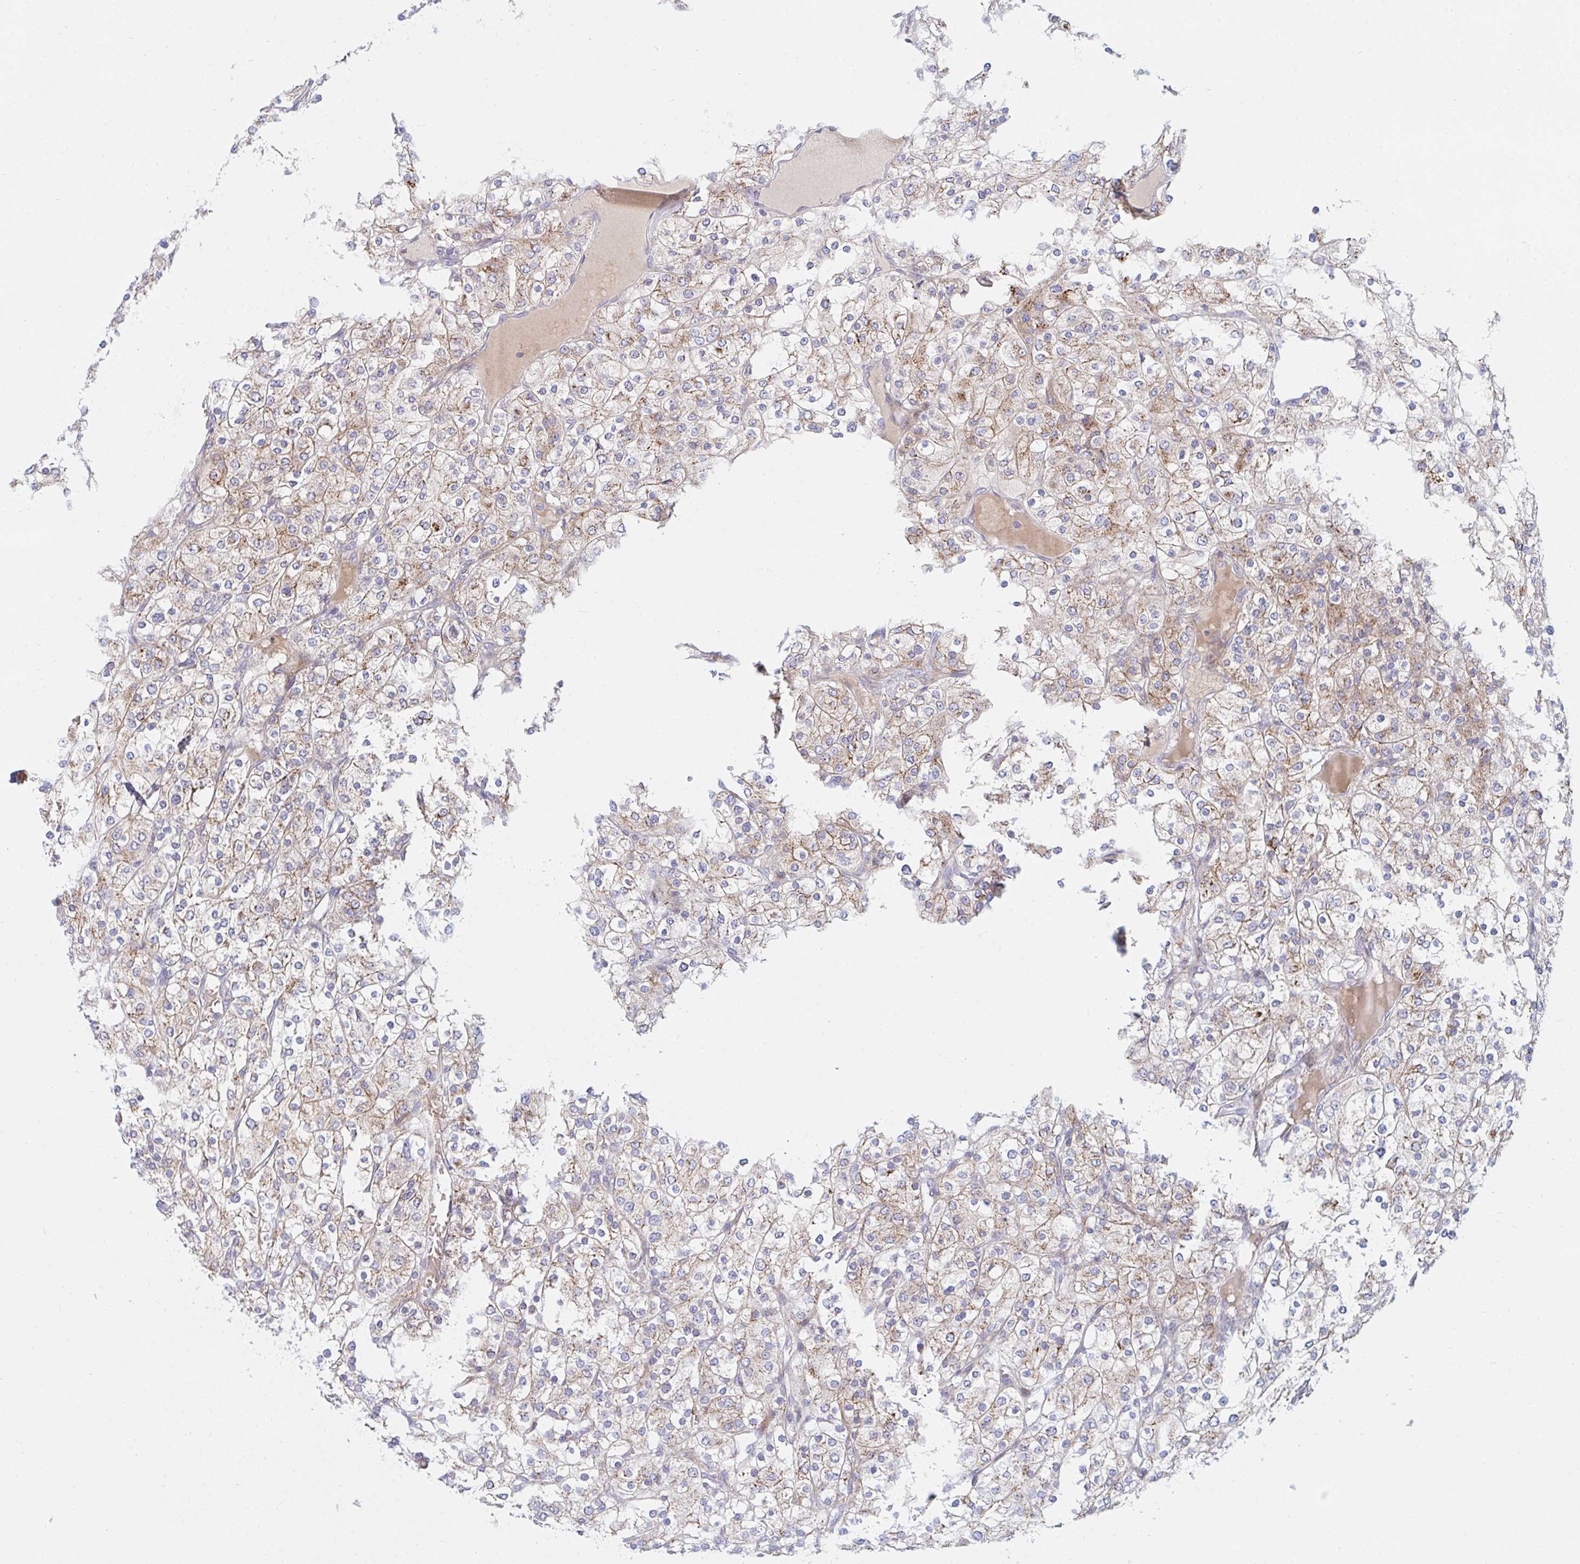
{"staining": {"intensity": "weak", "quantity": ">75%", "location": "cytoplasmic/membranous"}, "tissue": "renal cancer", "cell_type": "Tumor cells", "image_type": "cancer", "snomed": [{"axis": "morphology", "description": "Adenocarcinoma, NOS"}, {"axis": "topography", "description": "Kidney"}], "caption": "An immunohistochemistry (IHC) photomicrograph of tumor tissue is shown. Protein staining in brown labels weak cytoplasmic/membranous positivity in renal adenocarcinoma within tumor cells.", "gene": "TNFSF4", "patient": {"sex": "male", "age": 80}}